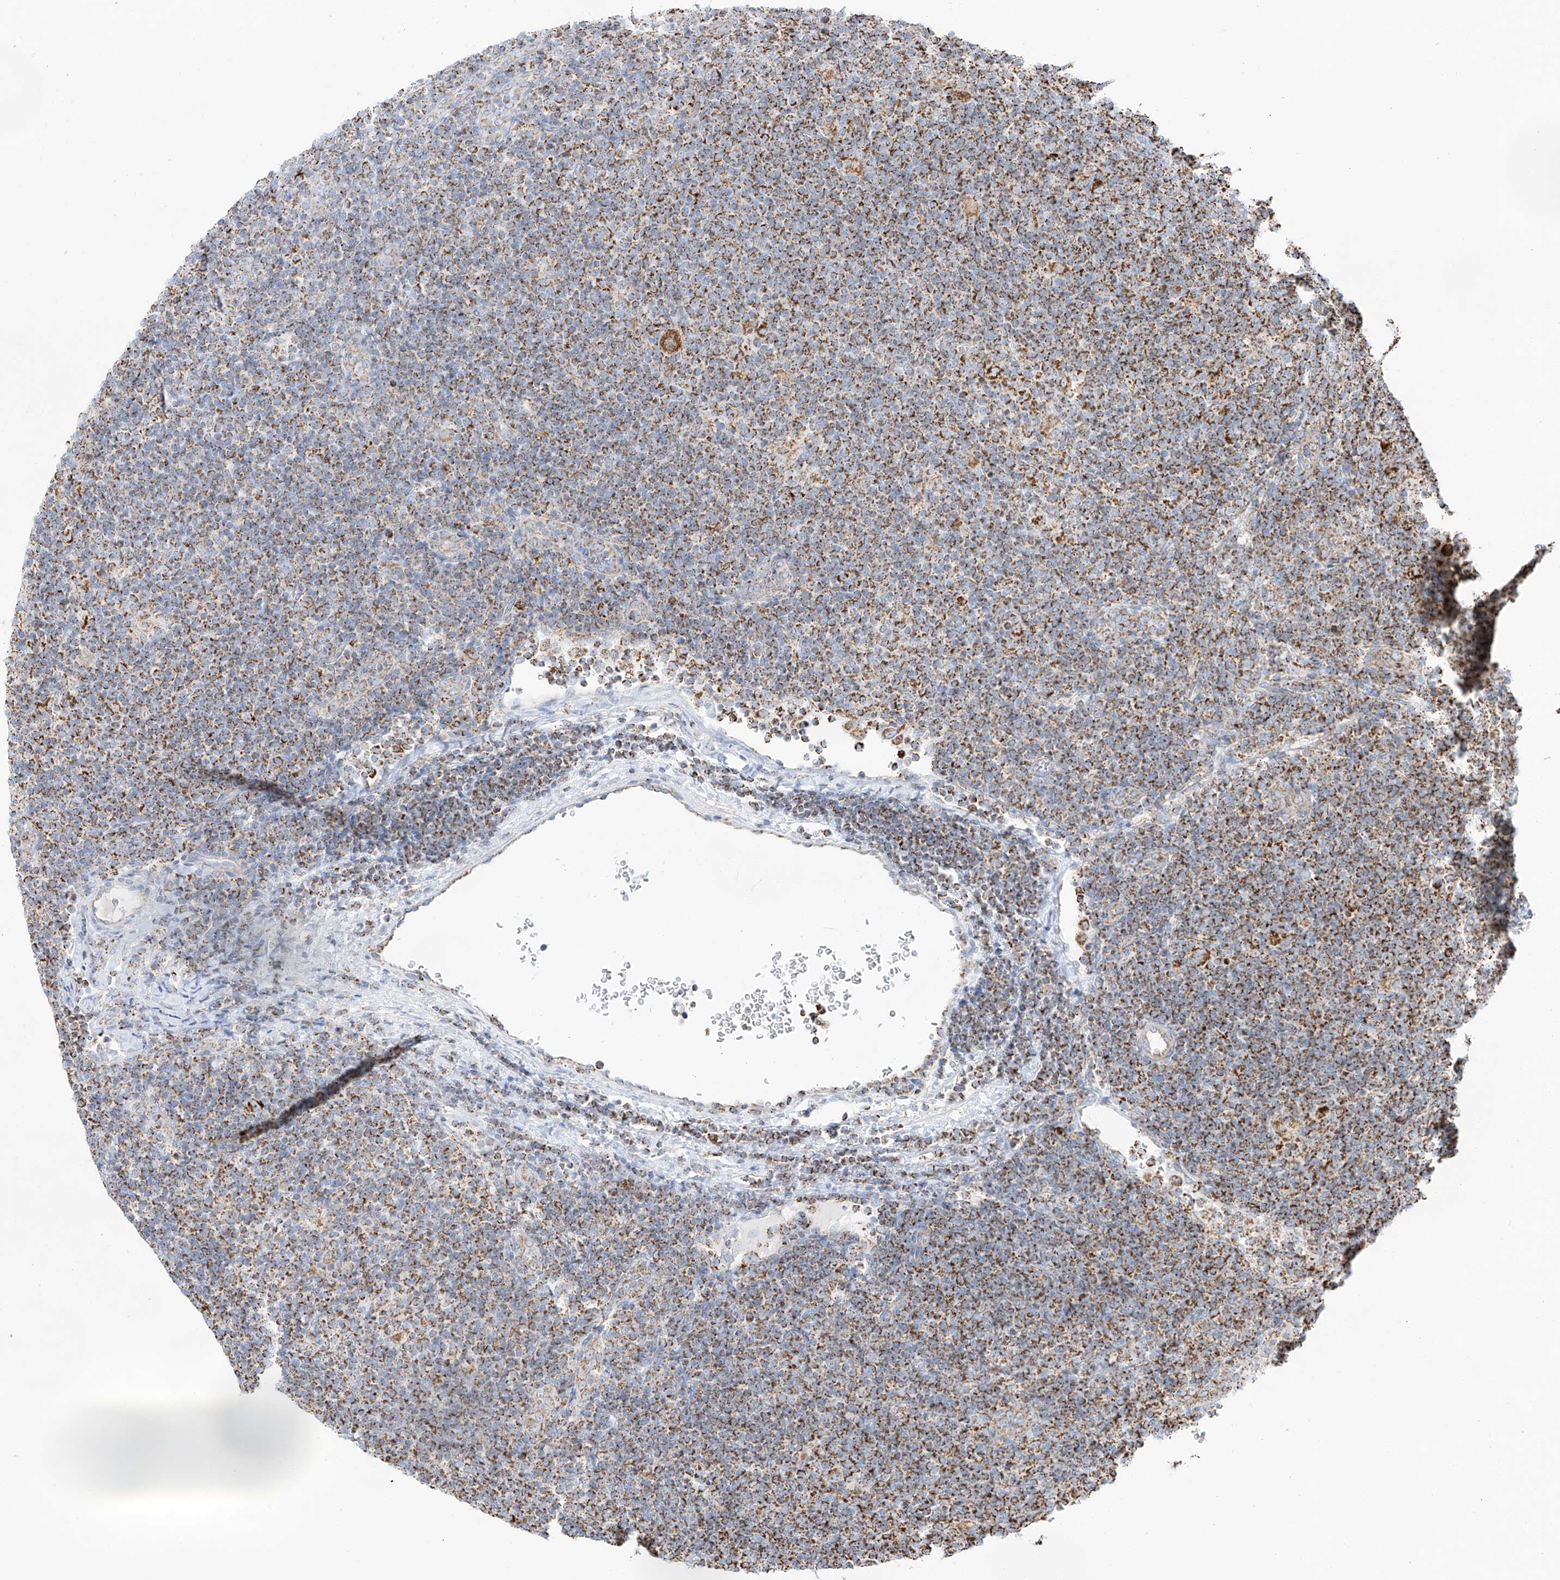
{"staining": {"intensity": "moderate", "quantity": ">75%", "location": "cytoplasmic/membranous"}, "tissue": "lymphoma", "cell_type": "Tumor cells", "image_type": "cancer", "snomed": [{"axis": "morphology", "description": "Hodgkin's disease, NOS"}, {"axis": "topography", "description": "Lymph node"}], "caption": "An immunohistochemistry micrograph of tumor tissue is shown. Protein staining in brown highlights moderate cytoplasmic/membranous positivity in Hodgkin's disease within tumor cells. Nuclei are stained in blue.", "gene": "TTC27", "patient": {"sex": "female", "age": 57}}